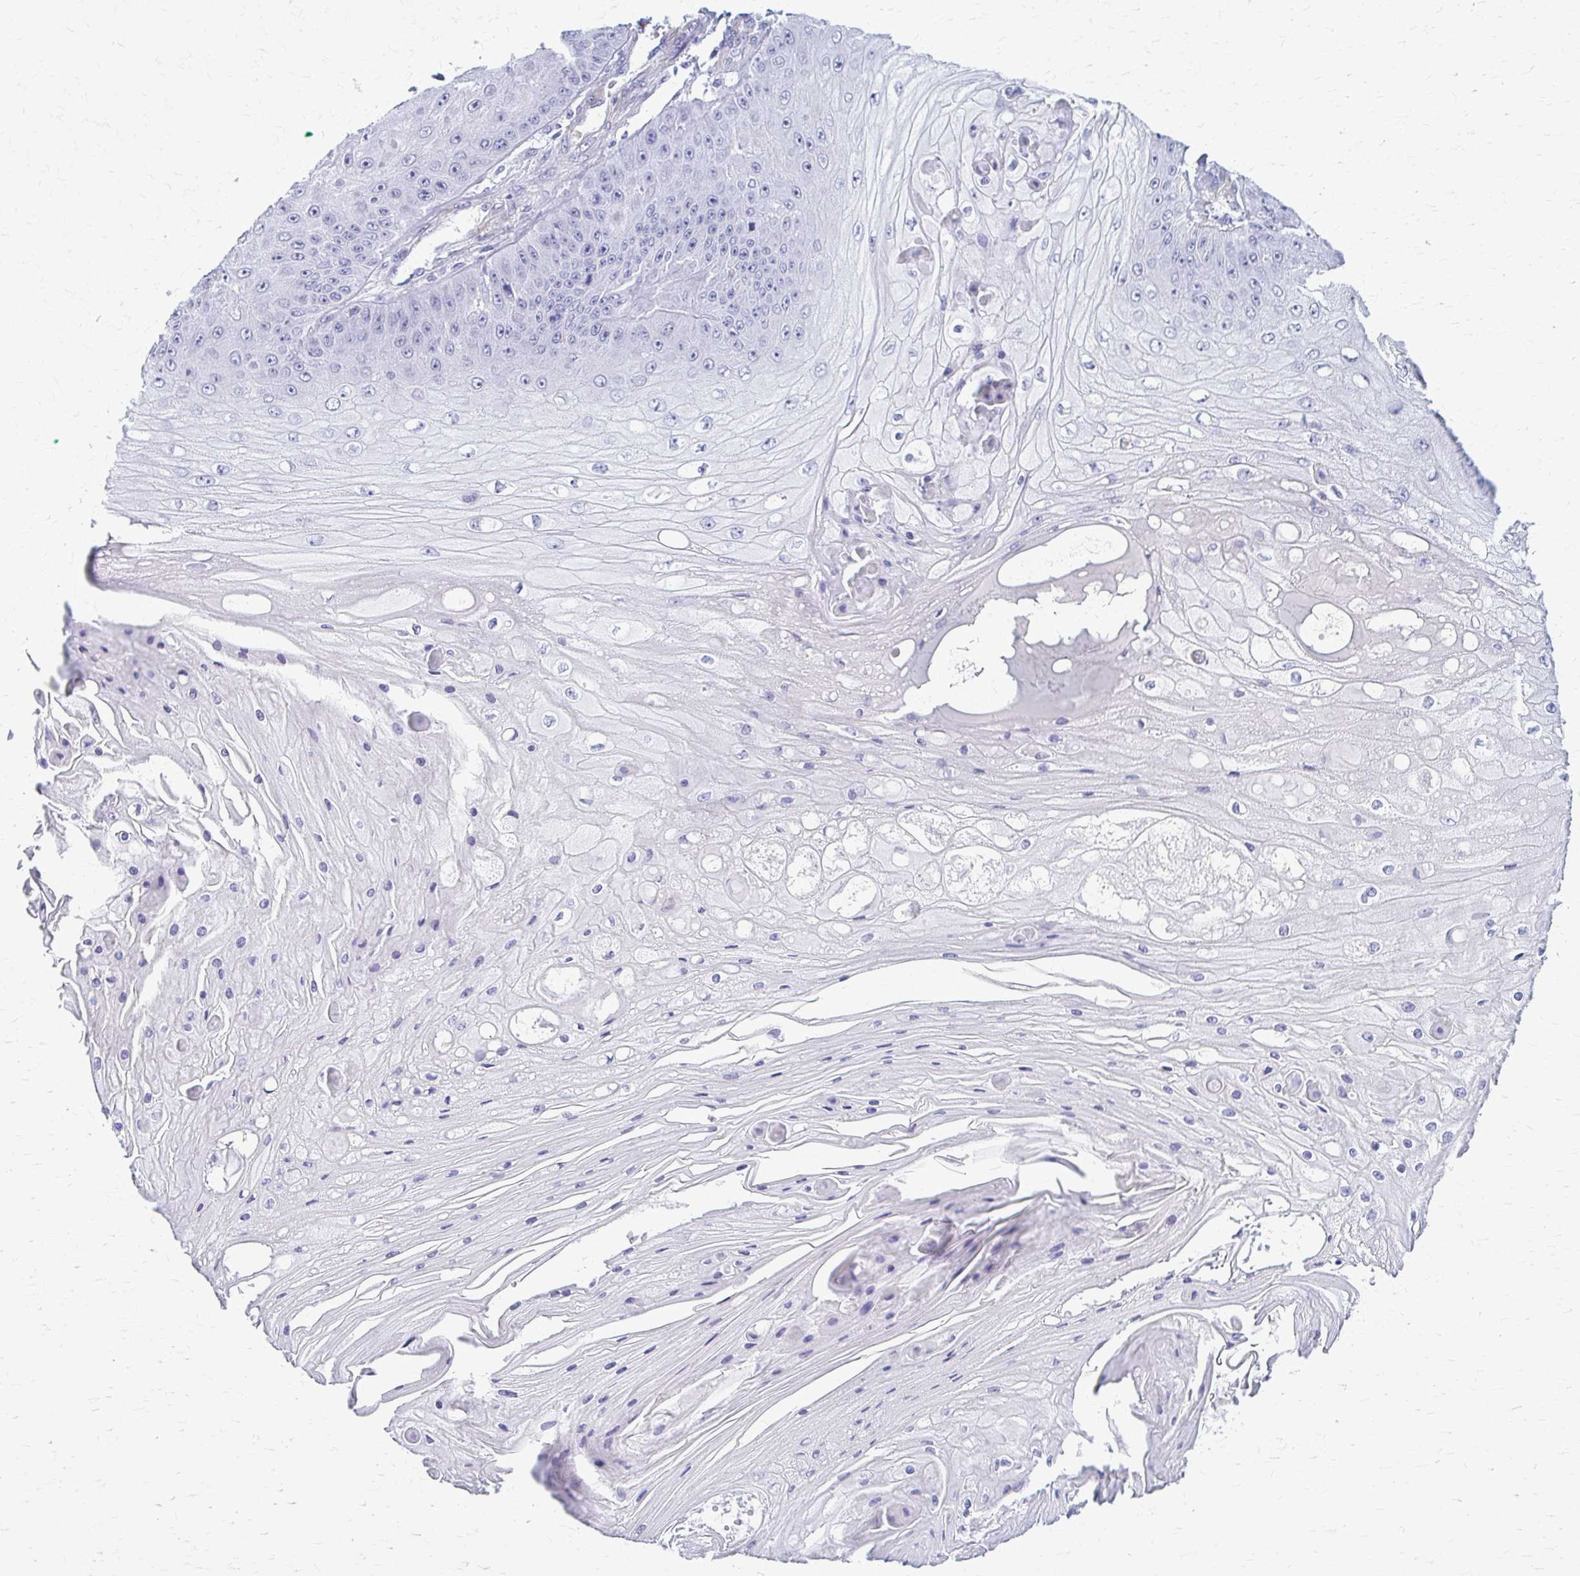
{"staining": {"intensity": "negative", "quantity": "none", "location": "none"}, "tissue": "skin cancer", "cell_type": "Tumor cells", "image_type": "cancer", "snomed": [{"axis": "morphology", "description": "Squamous cell carcinoma, NOS"}, {"axis": "topography", "description": "Skin"}], "caption": "A photomicrograph of human squamous cell carcinoma (skin) is negative for staining in tumor cells. Brightfield microscopy of immunohistochemistry (IHC) stained with DAB (3,3'-diaminobenzidine) (brown) and hematoxylin (blue), captured at high magnification.", "gene": "GFAP", "patient": {"sex": "male", "age": 70}}